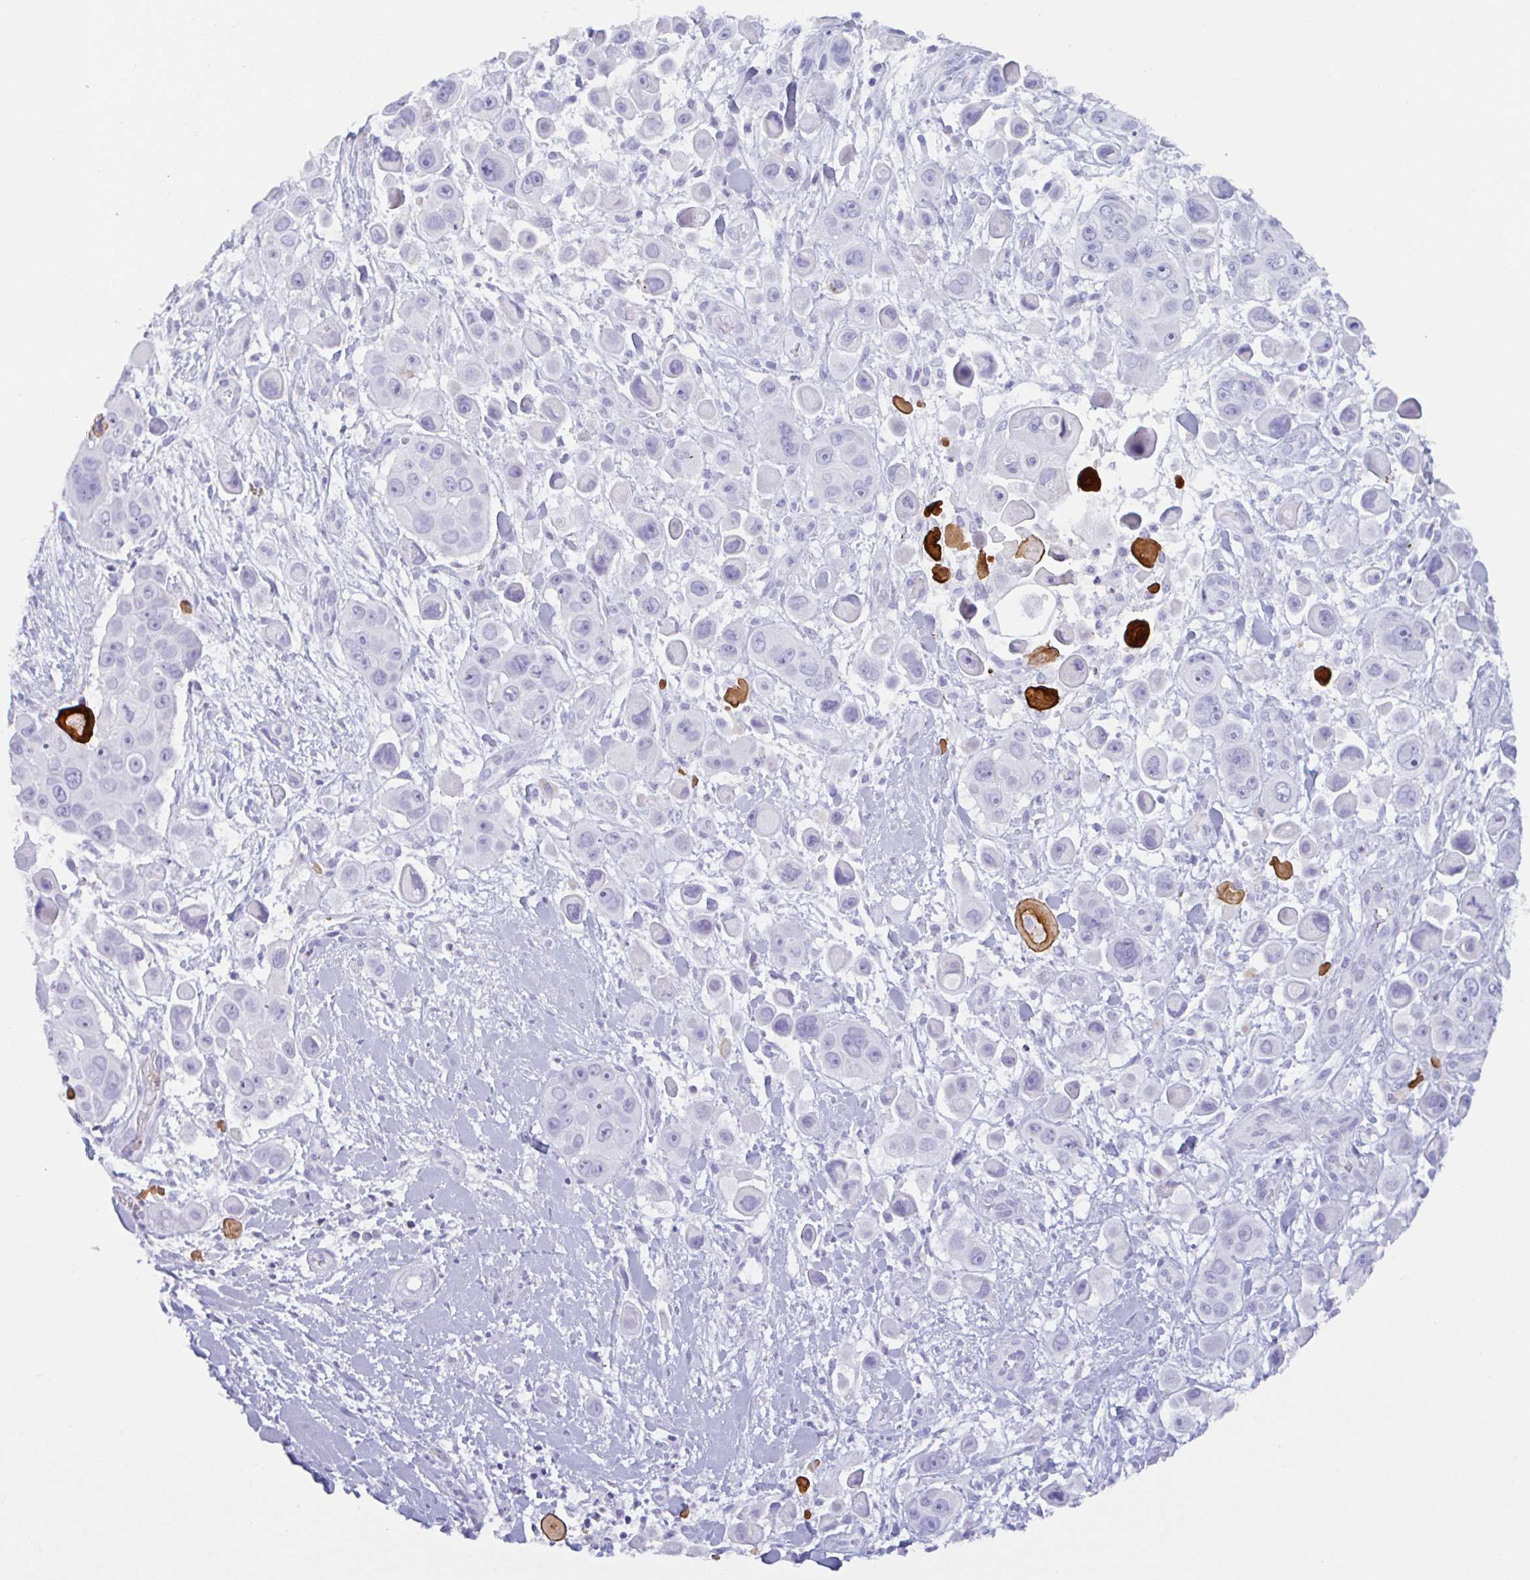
{"staining": {"intensity": "negative", "quantity": "none", "location": "none"}, "tissue": "skin cancer", "cell_type": "Tumor cells", "image_type": "cancer", "snomed": [{"axis": "morphology", "description": "Squamous cell carcinoma, NOS"}, {"axis": "topography", "description": "Skin"}], "caption": "An immunohistochemistry (IHC) micrograph of squamous cell carcinoma (skin) is shown. There is no staining in tumor cells of squamous cell carcinoma (skin).", "gene": "DTWD2", "patient": {"sex": "male", "age": 67}}